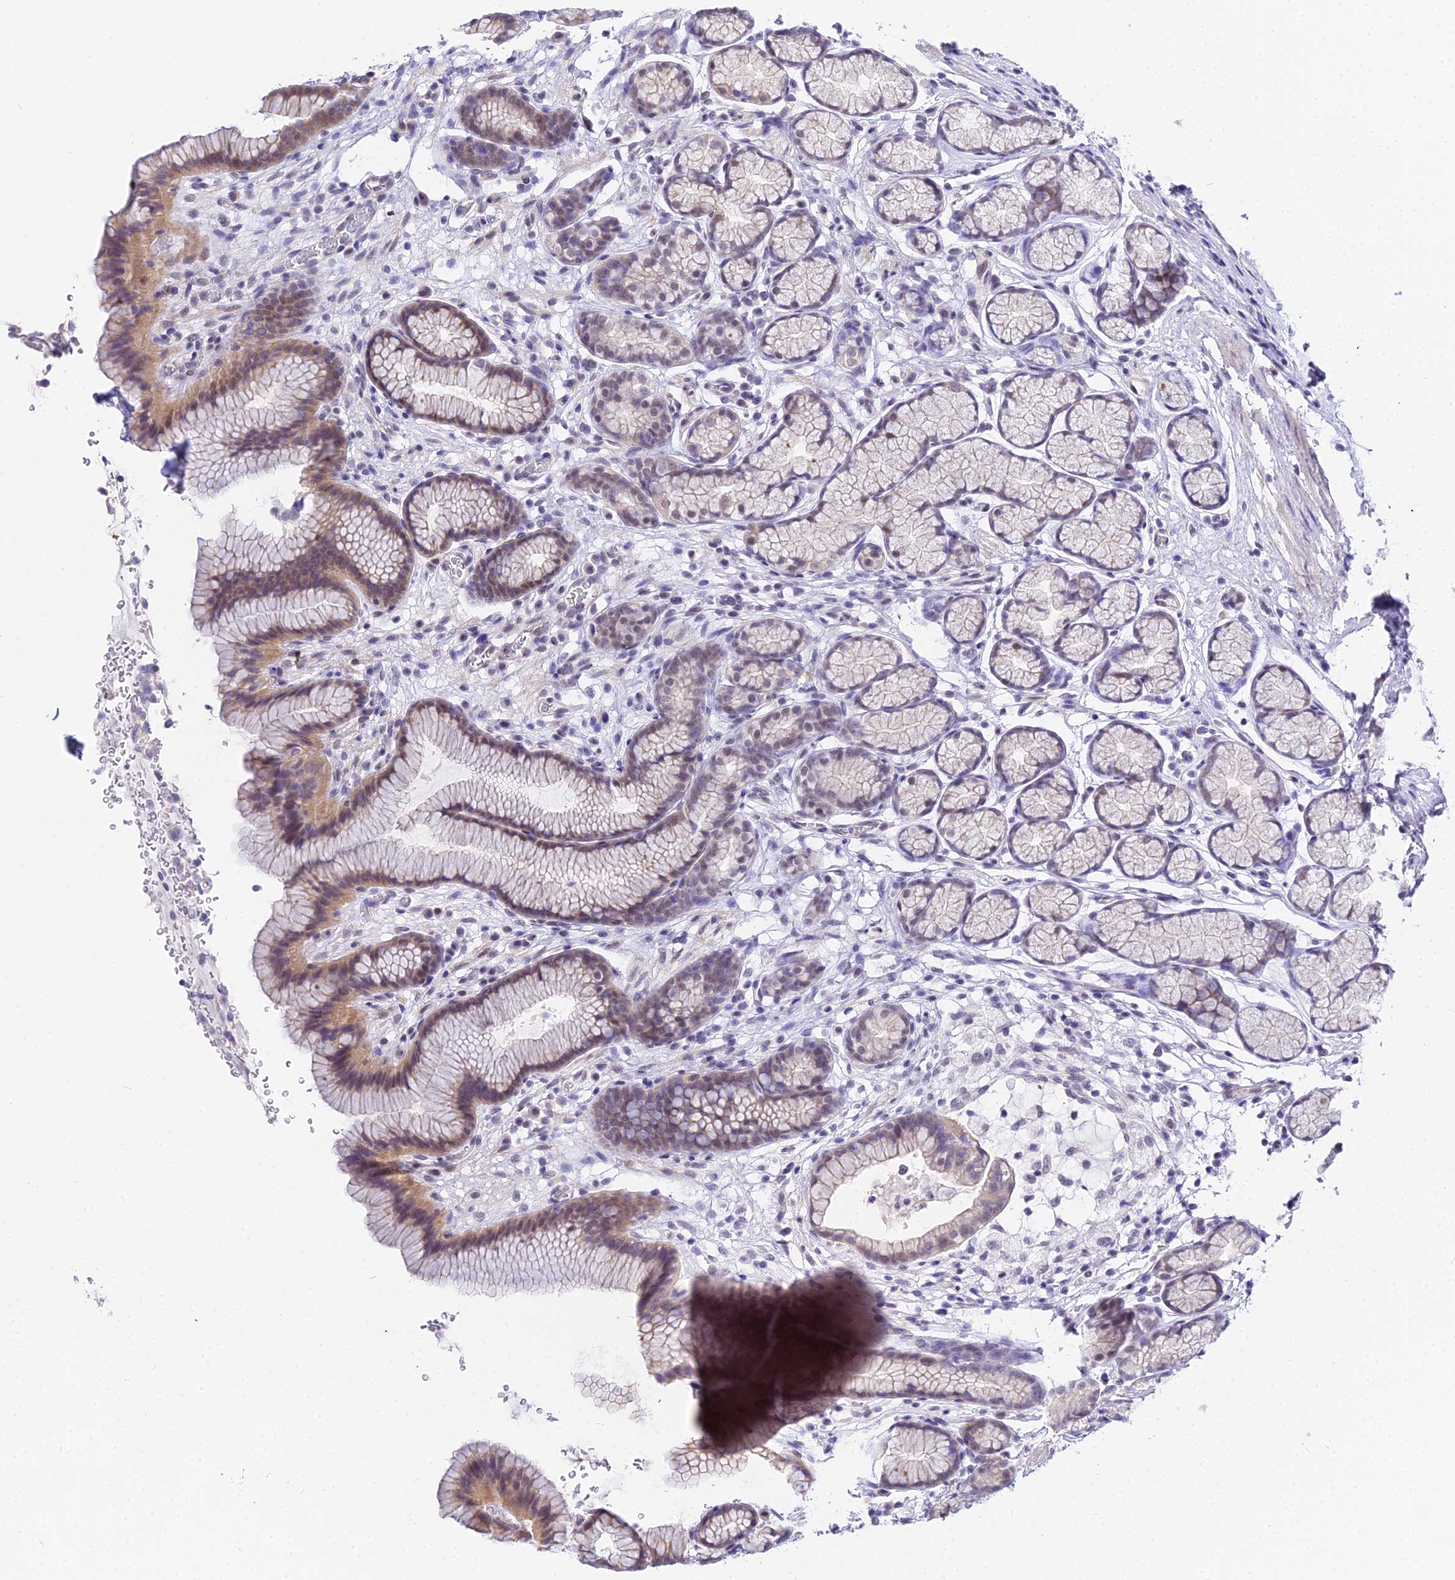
{"staining": {"intensity": "moderate", "quantity": "<25%", "location": "cytoplasmic/membranous"}, "tissue": "stomach", "cell_type": "Glandular cells", "image_type": "normal", "snomed": [{"axis": "morphology", "description": "Normal tissue, NOS"}, {"axis": "topography", "description": "Stomach"}], "caption": "Immunohistochemistry (IHC) (DAB) staining of benign stomach shows moderate cytoplasmic/membranous protein staining in approximately <25% of glandular cells.", "gene": "ZNF628", "patient": {"sex": "male", "age": 42}}